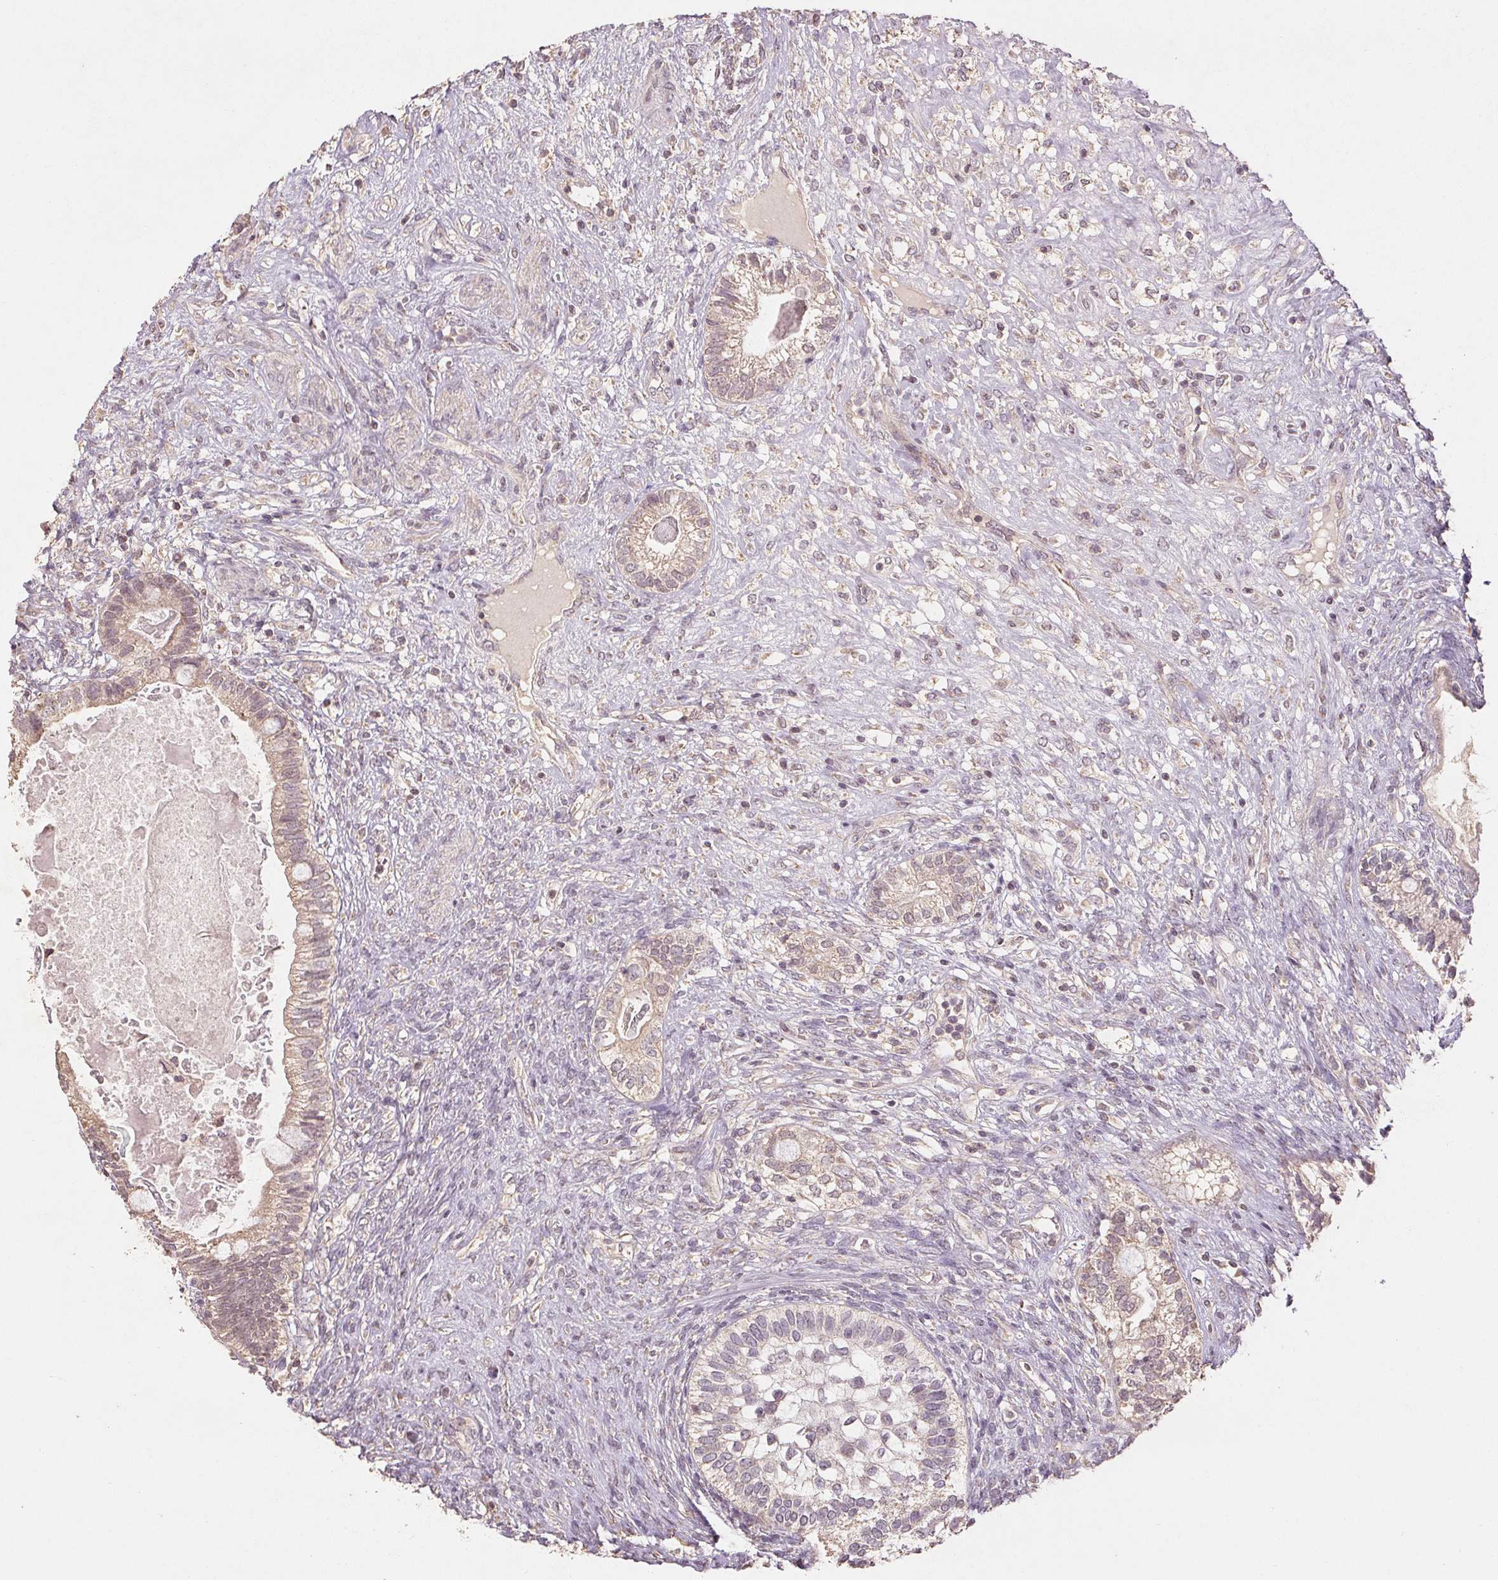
{"staining": {"intensity": "weak", "quantity": "<25%", "location": "cytoplasmic/membranous"}, "tissue": "testis cancer", "cell_type": "Tumor cells", "image_type": "cancer", "snomed": [{"axis": "morphology", "description": "Seminoma, NOS"}, {"axis": "morphology", "description": "Carcinoma, Embryonal, NOS"}, {"axis": "topography", "description": "Testis"}], "caption": "Protein analysis of testis seminoma reveals no significant expression in tumor cells.", "gene": "COX14", "patient": {"sex": "male", "age": 41}}